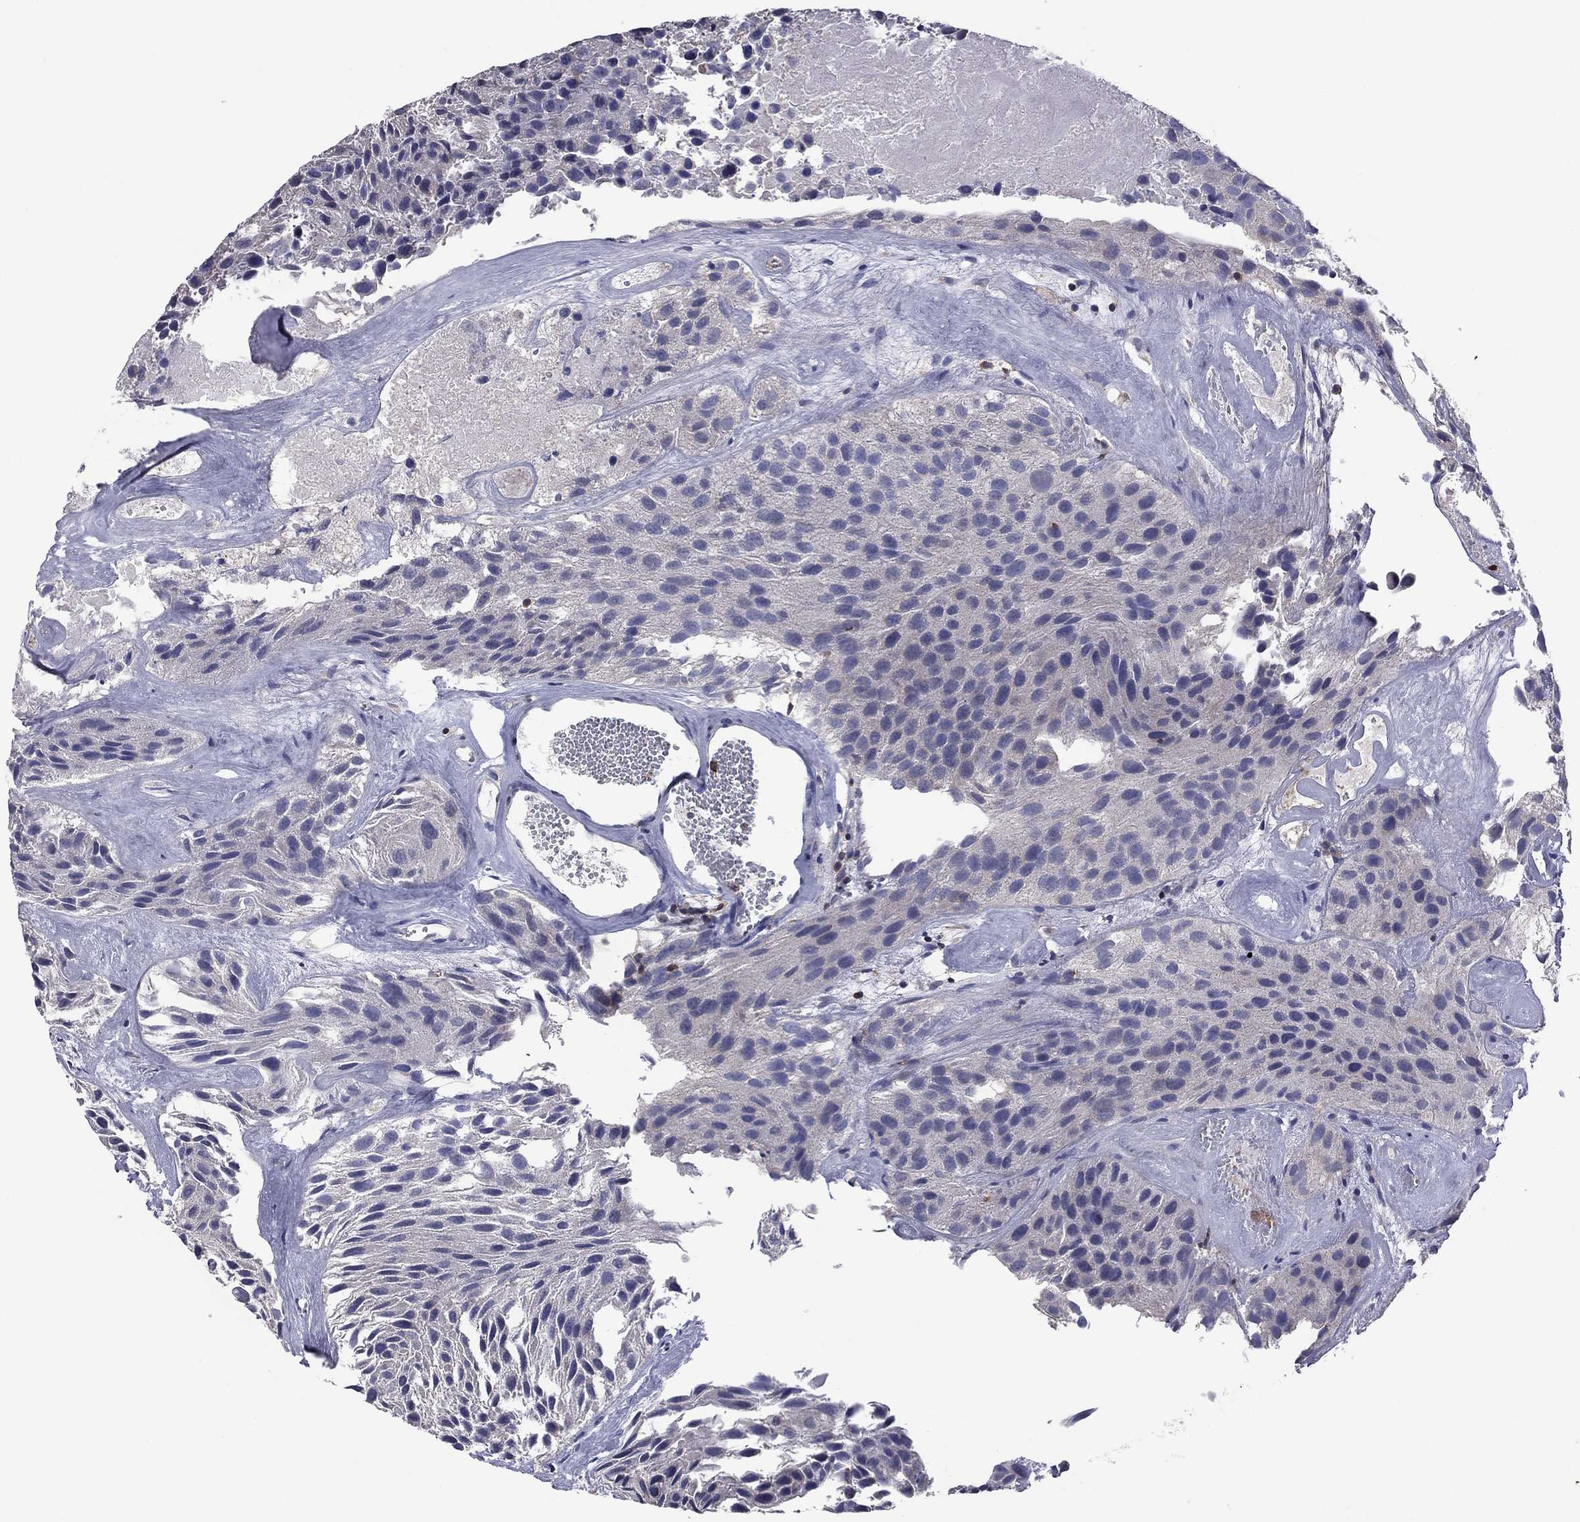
{"staining": {"intensity": "negative", "quantity": "none", "location": "none"}, "tissue": "urothelial cancer", "cell_type": "Tumor cells", "image_type": "cancer", "snomed": [{"axis": "morphology", "description": "Urothelial carcinoma, Low grade"}, {"axis": "topography", "description": "Urinary bladder"}], "caption": "Tumor cells are negative for protein expression in human urothelial cancer.", "gene": "IPCEF1", "patient": {"sex": "female", "age": 87}}